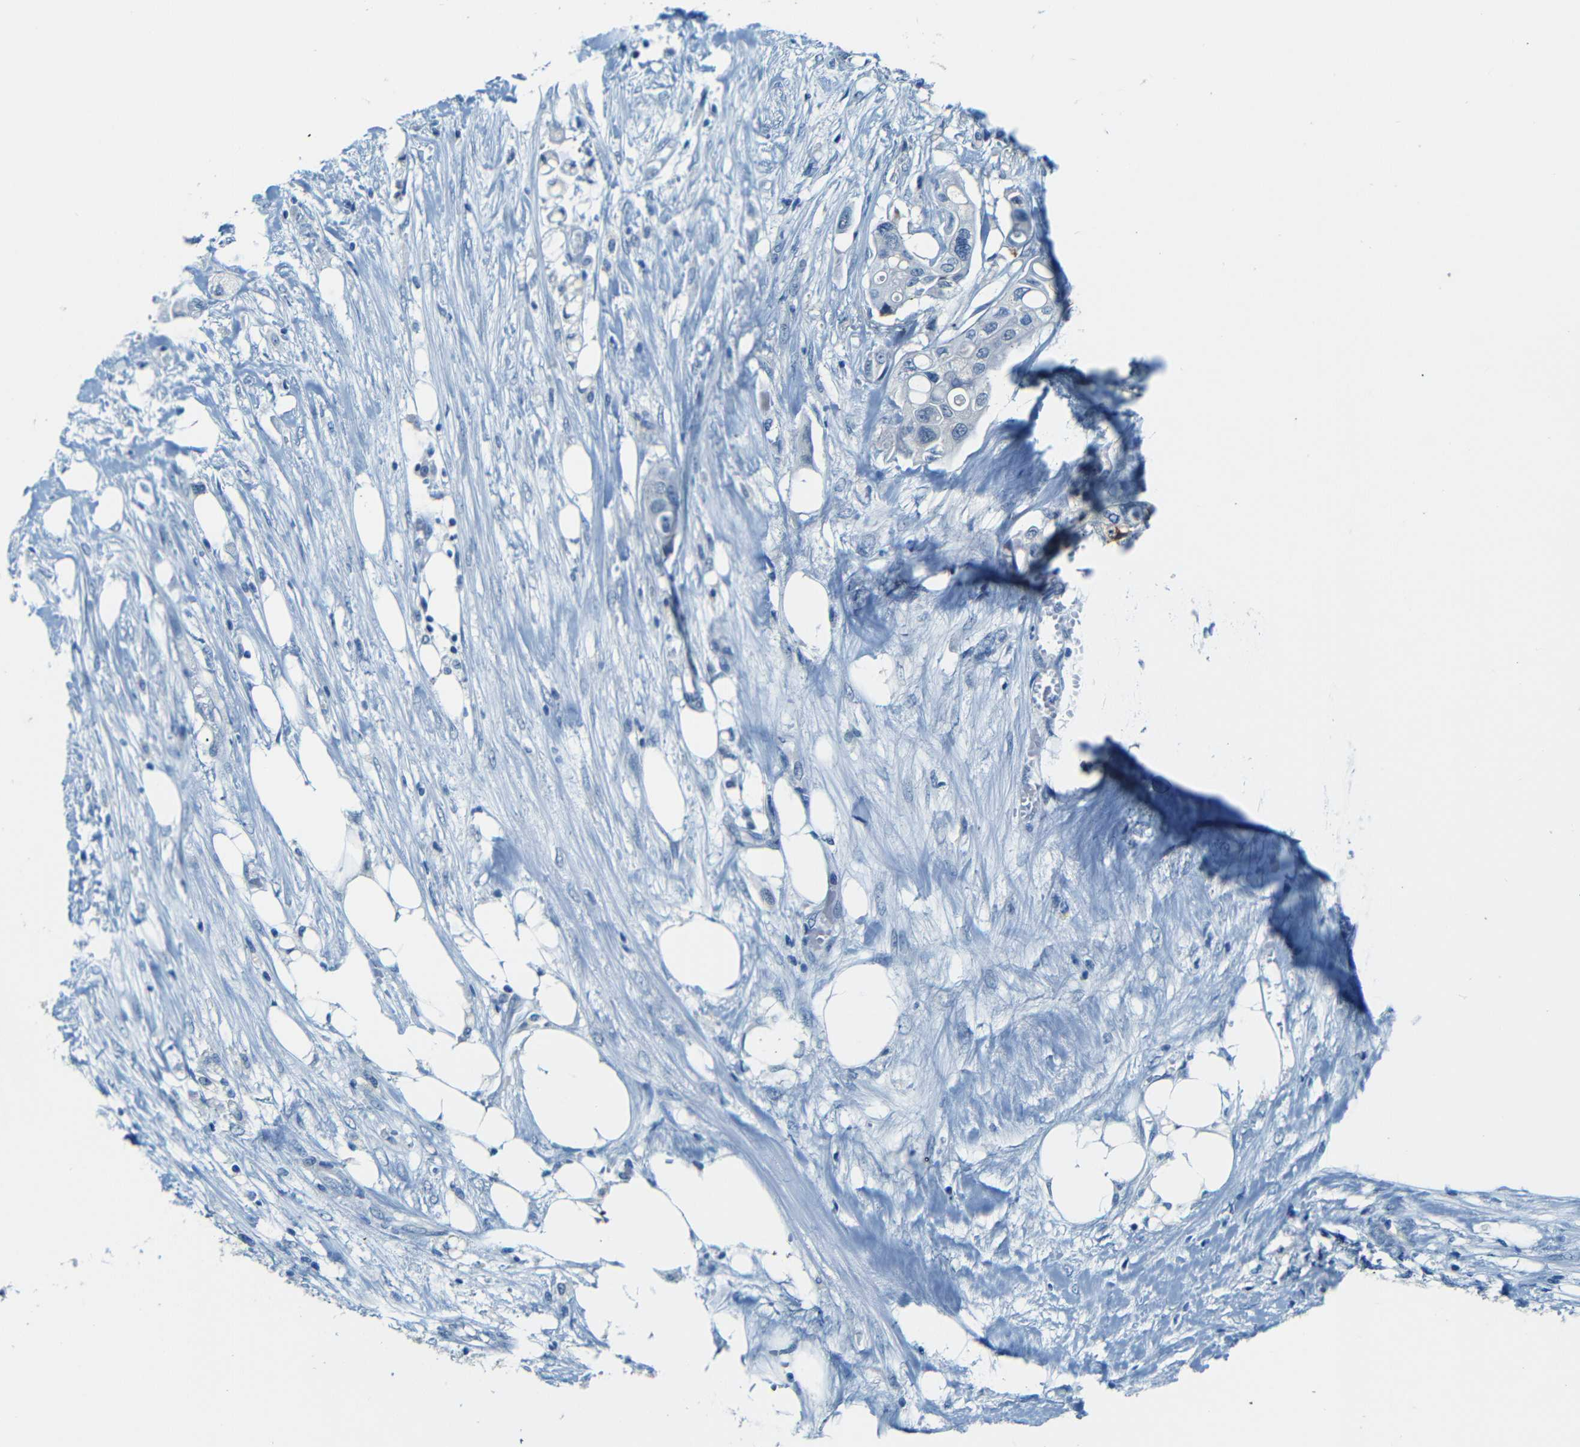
{"staining": {"intensity": "negative", "quantity": "none", "location": "none"}, "tissue": "colorectal cancer", "cell_type": "Tumor cells", "image_type": "cancer", "snomed": [{"axis": "morphology", "description": "Adenocarcinoma, NOS"}, {"axis": "topography", "description": "Colon"}], "caption": "The IHC micrograph has no significant expression in tumor cells of adenocarcinoma (colorectal) tissue.", "gene": "ZMAT1", "patient": {"sex": "female", "age": 57}}